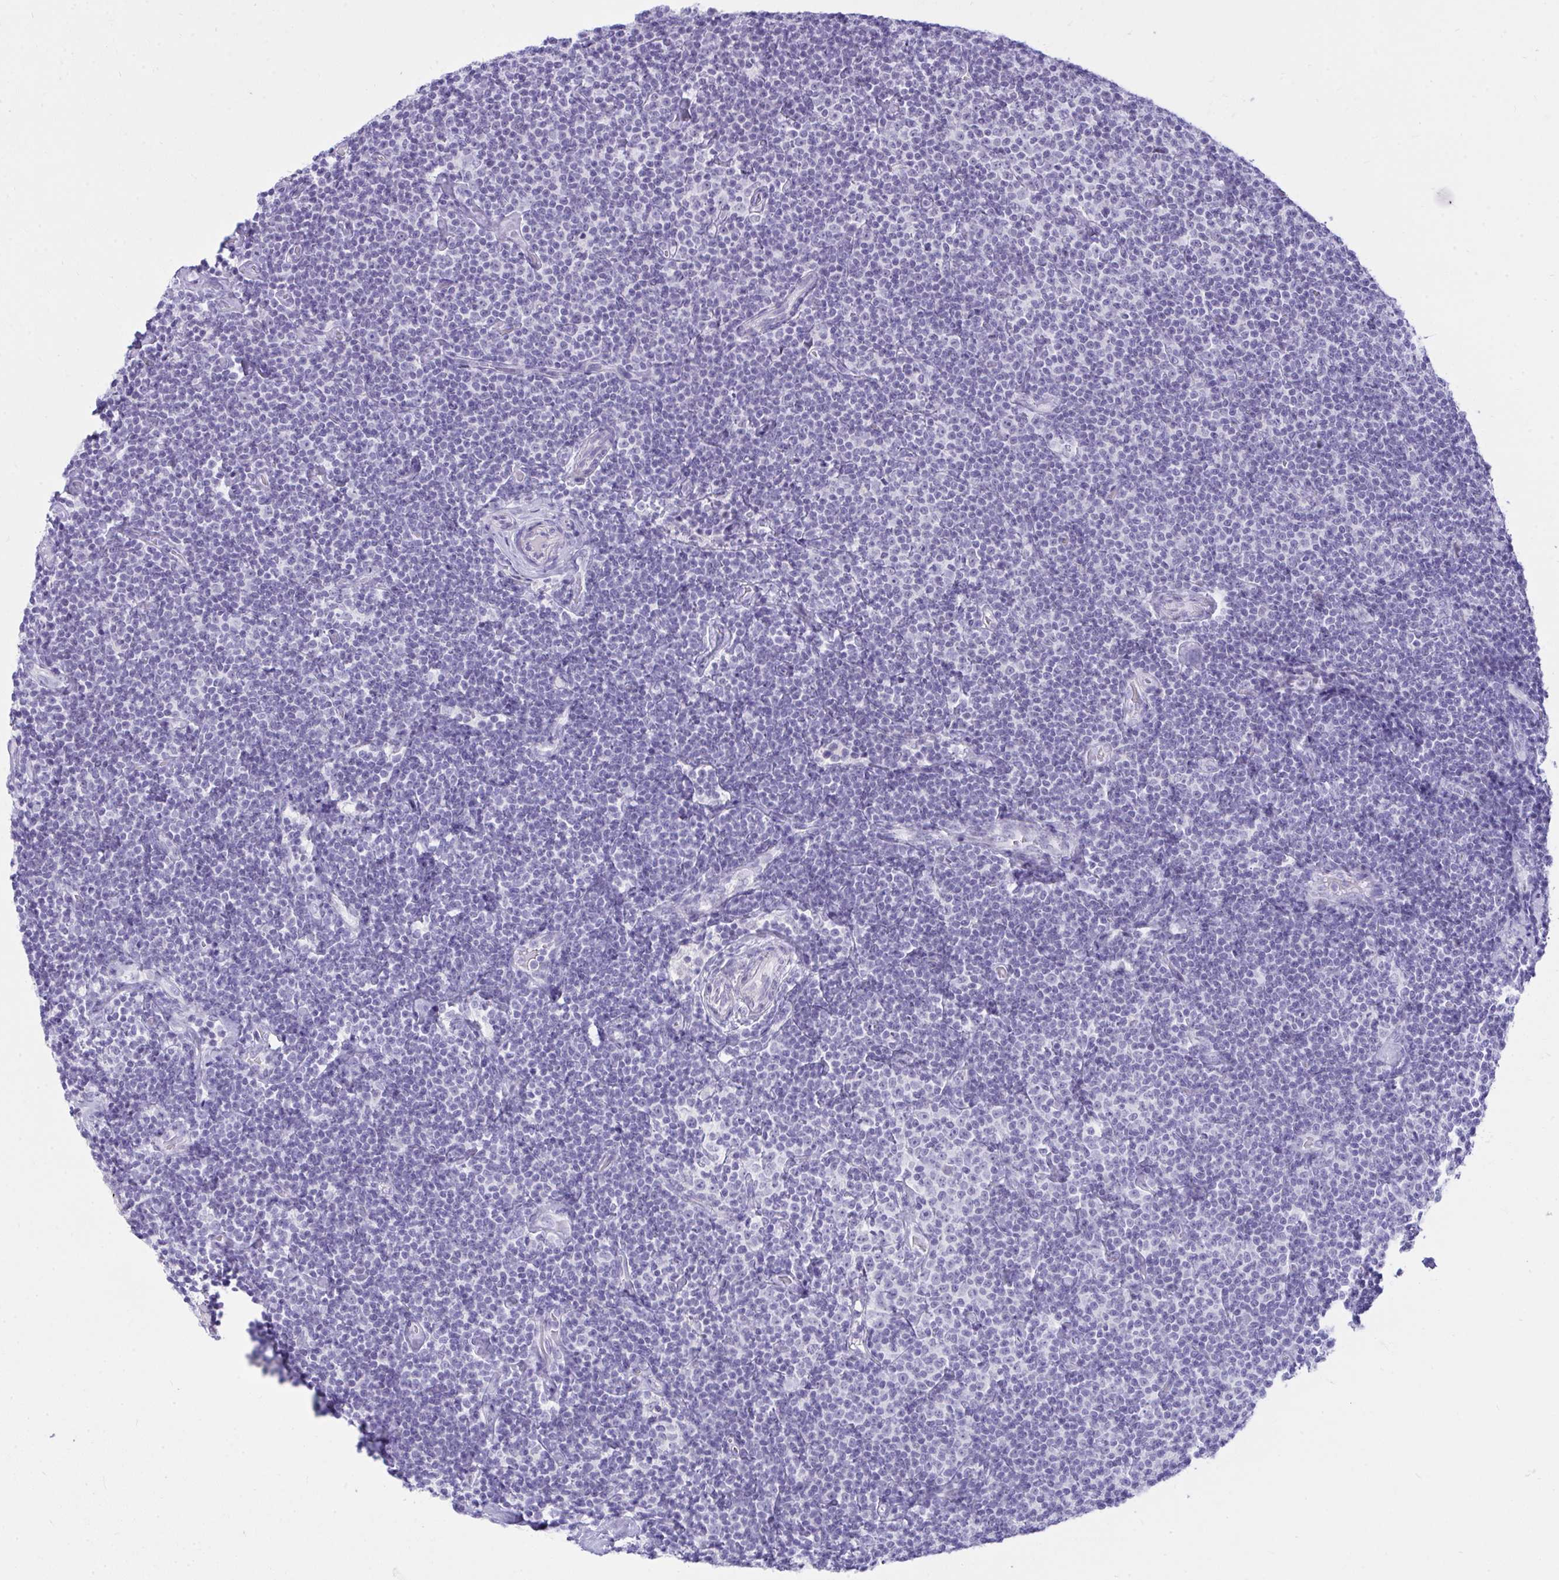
{"staining": {"intensity": "negative", "quantity": "none", "location": "none"}, "tissue": "lymphoma", "cell_type": "Tumor cells", "image_type": "cancer", "snomed": [{"axis": "morphology", "description": "Malignant lymphoma, non-Hodgkin's type, Low grade"}, {"axis": "topography", "description": "Lymph node"}], "caption": "Tumor cells show no significant staining in low-grade malignant lymphoma, non-Hodgkin's type. The staining is performed using DAB (3,3'-diaminobenzidine) brown chromogen with nuclei counter-stained in using hematoxylin.", "gene": "OR5F1", "patient": {"sex": "male", "age": 81}}